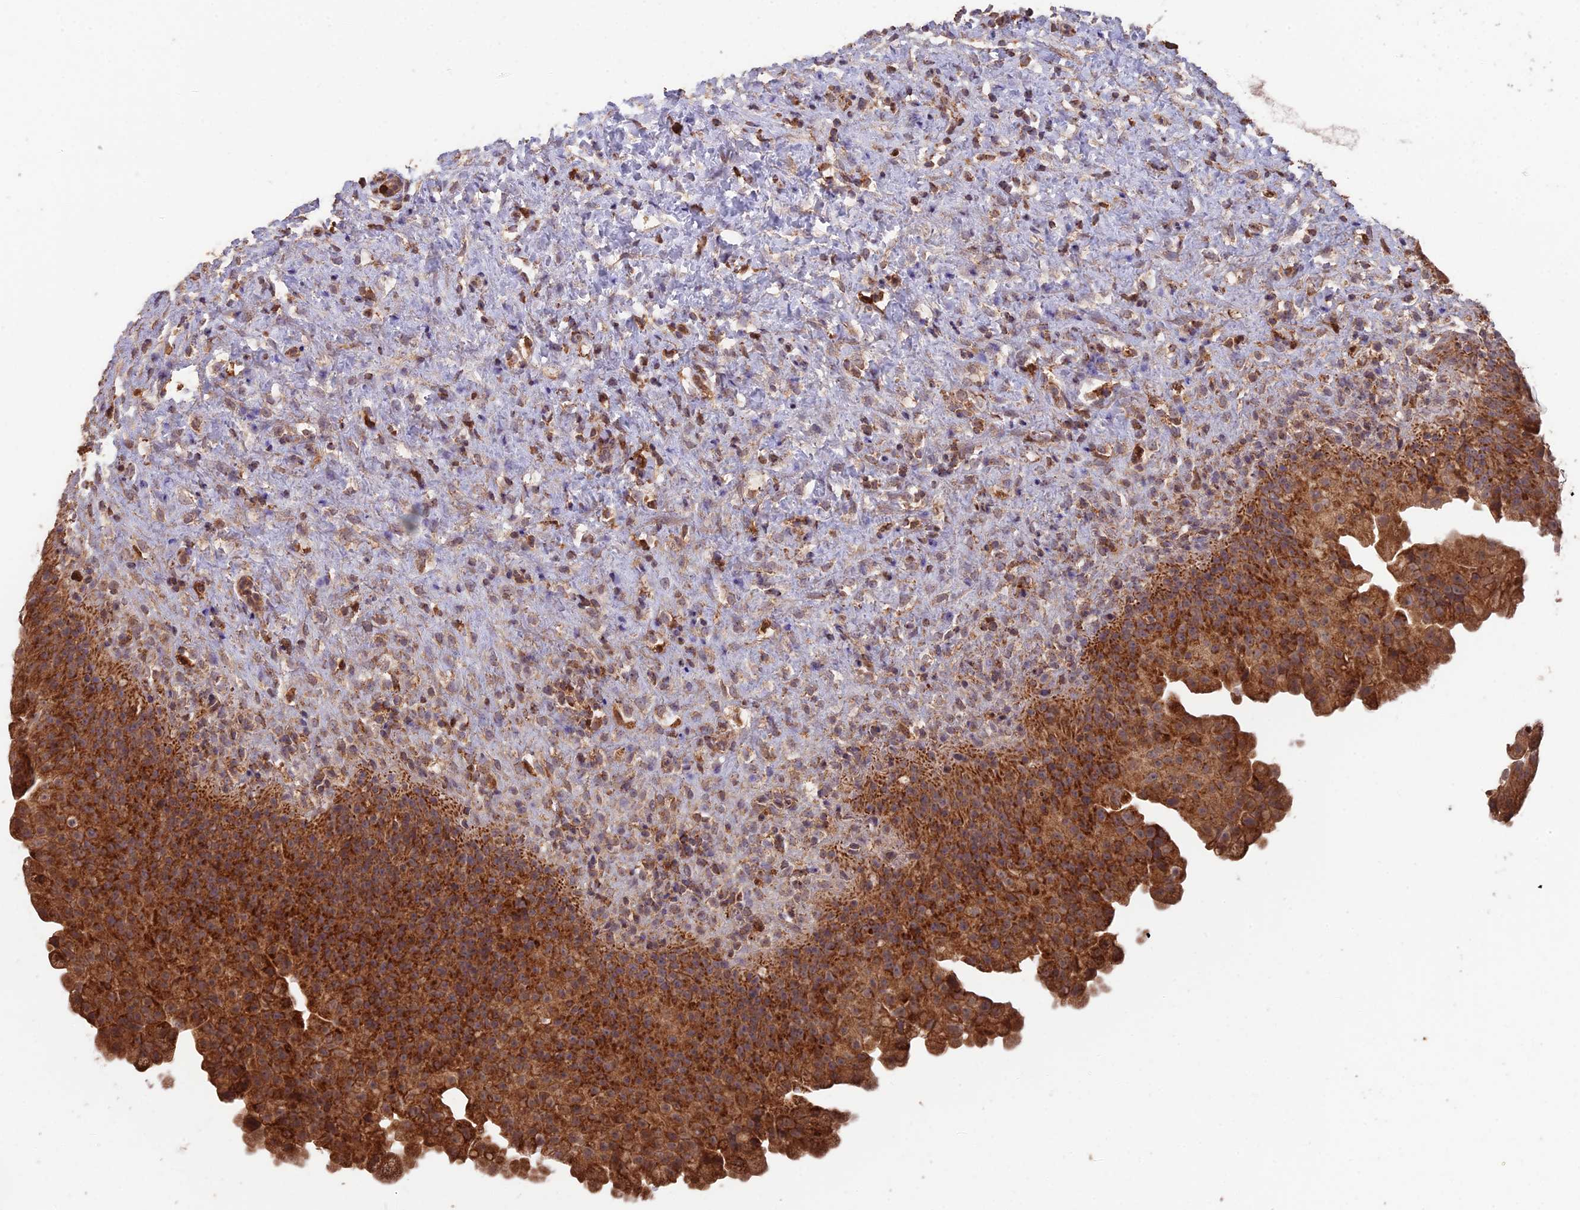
{"staining": {"intensity": "strong", "quantity": ">75%", "location": "cytoplasmic/membranous"}, "tissue": "urinary bladder", "cell_type": "Urothelial cells", "image_type": "normal", "snomed": [{"axis": "morphology", "description": "Normal tissue, NOS"}, {"axis": "topography", "description": "Urinary bladder"}], "caption": "This micrograph displays immunohistochemistry staining of benign urinary bladder, with high strong cytoplasmic/membranous positivity in about >75% of urothelial cells.", "gene": "IFT22", "patient": {"sex": "female", "age": 27}}